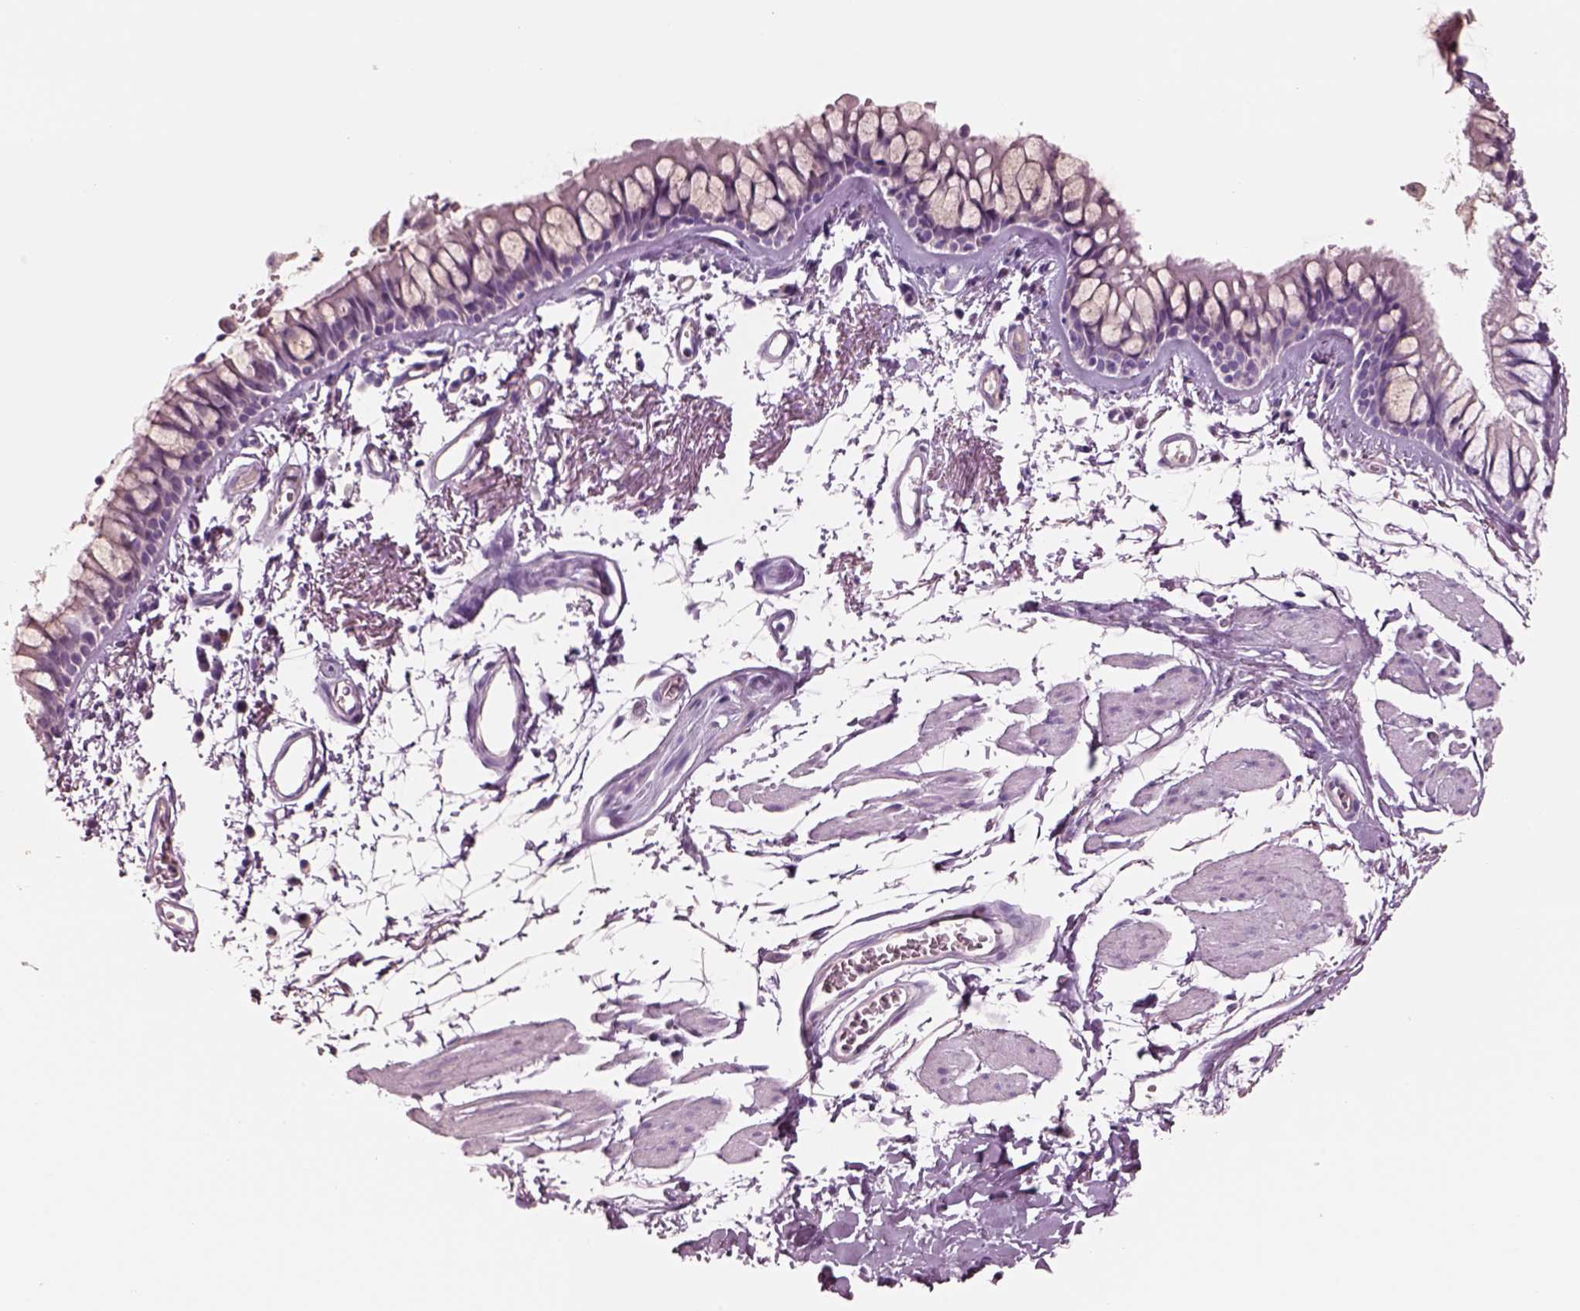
{"staining": {"intensity": "negative", "quantity": "none", "location": "none"}, "tissue": "bronchus", "cell_type": "Respiratory epithelial cells", "image_type": "normal", "snomed": [{"axis": "morphology", "description": "Normal tissue, NOS"}, {"axis": "topography", "description": "Cartilage tissue"}, {"axis": "topography", "description": "Bronchus"}], "caption": "Respiratory epithelial cells are negative for protein expression in unremarkable human bronchus. (Stains: DAB IHC with hematoxylin counter stain, Microscopy: brightfield microscopy at high magnification).", "gene": "IGLL1", "patient": {"sex": "female", "age": 79}}